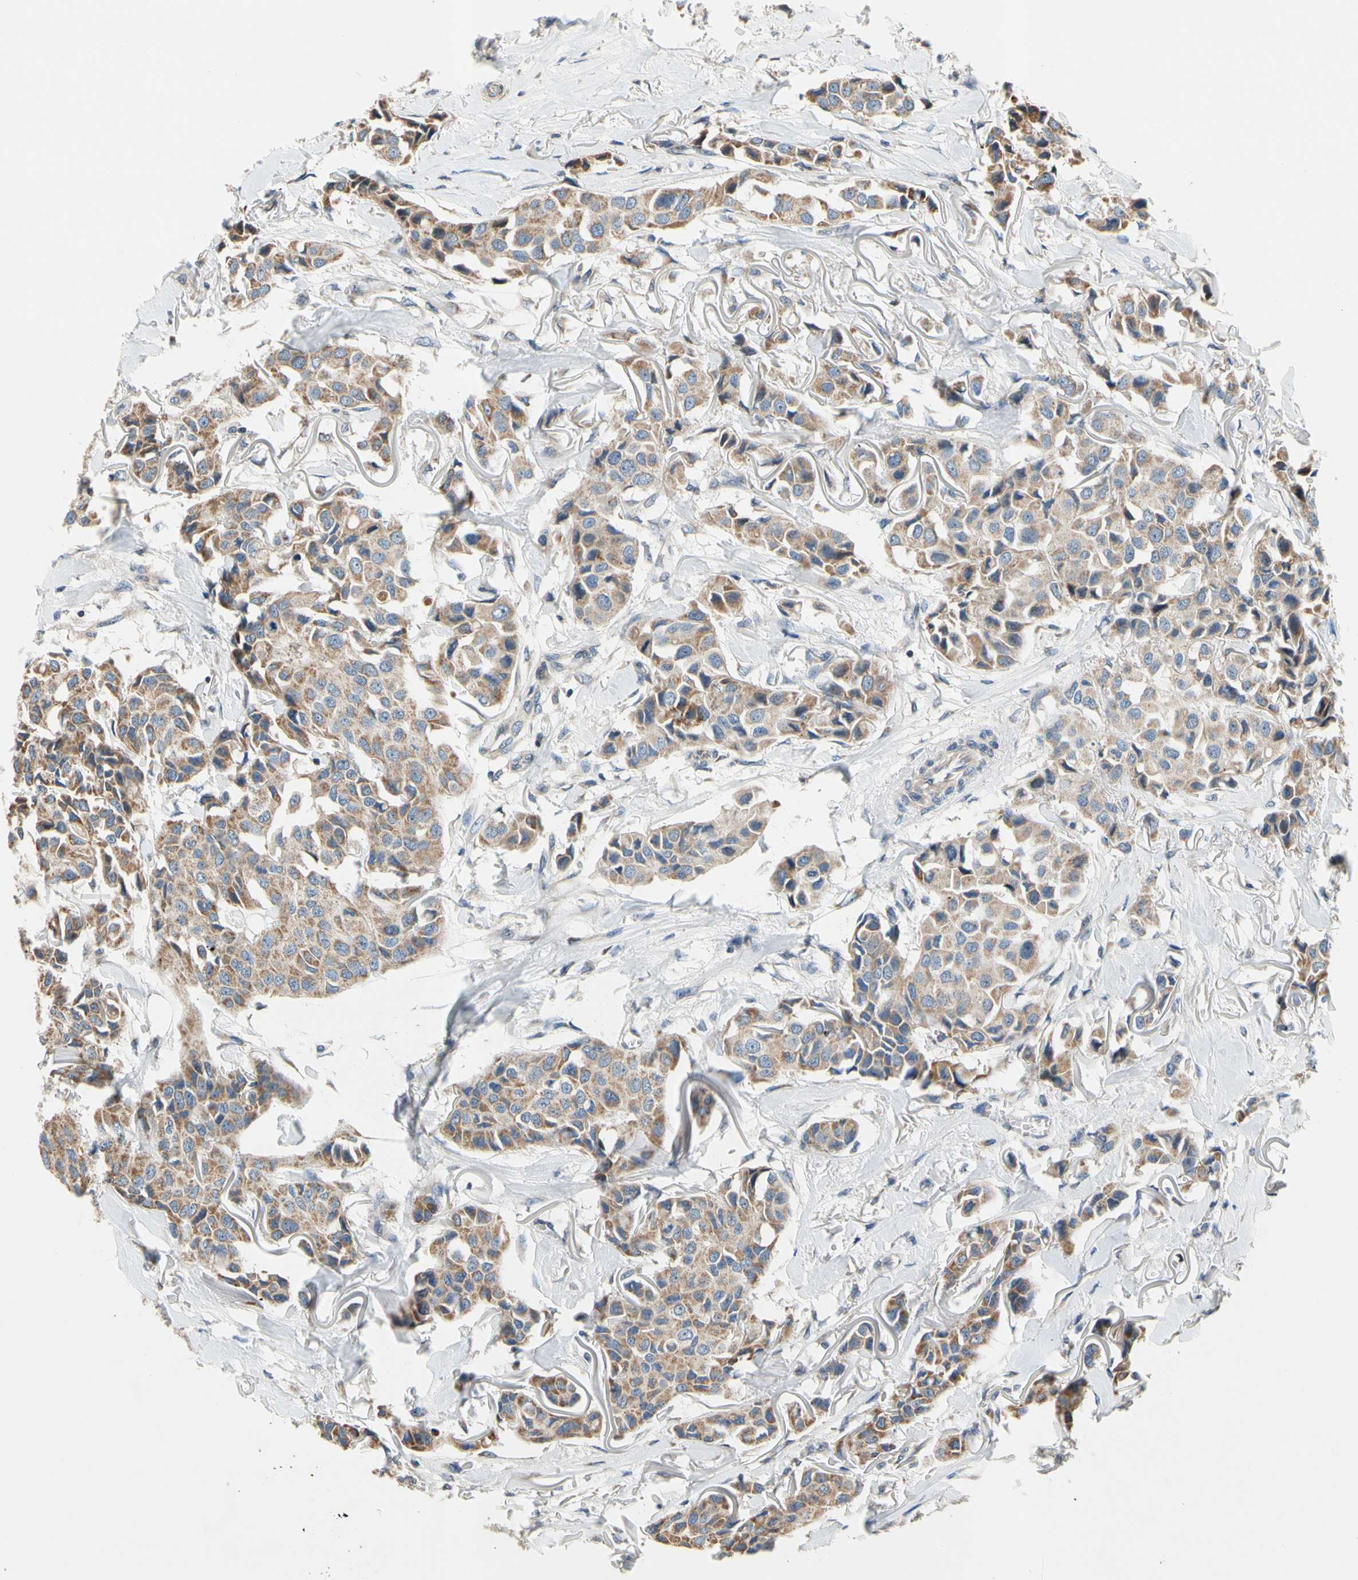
{"staining": {"intensity": "weak", "quantity": ">75%", "location": "cytoplasmic/membranous"}, "tissue": "breast cancer", "cell_type": "Tumor cells", "image_type": "cancer", "snomed": [{"axis": "morphology", "description": "Duct carcinoma"}, {"axis": "topography", "description": "Breast"}], "caption": "Immunohistochemical staining of infiltrating ductal carcinoma (breast) shows weak cytoplasmic/membranous protein expression in about >75% of tumor cells.", "gene": "SOX30", "patient": {"sex": "female", "age": 80}}